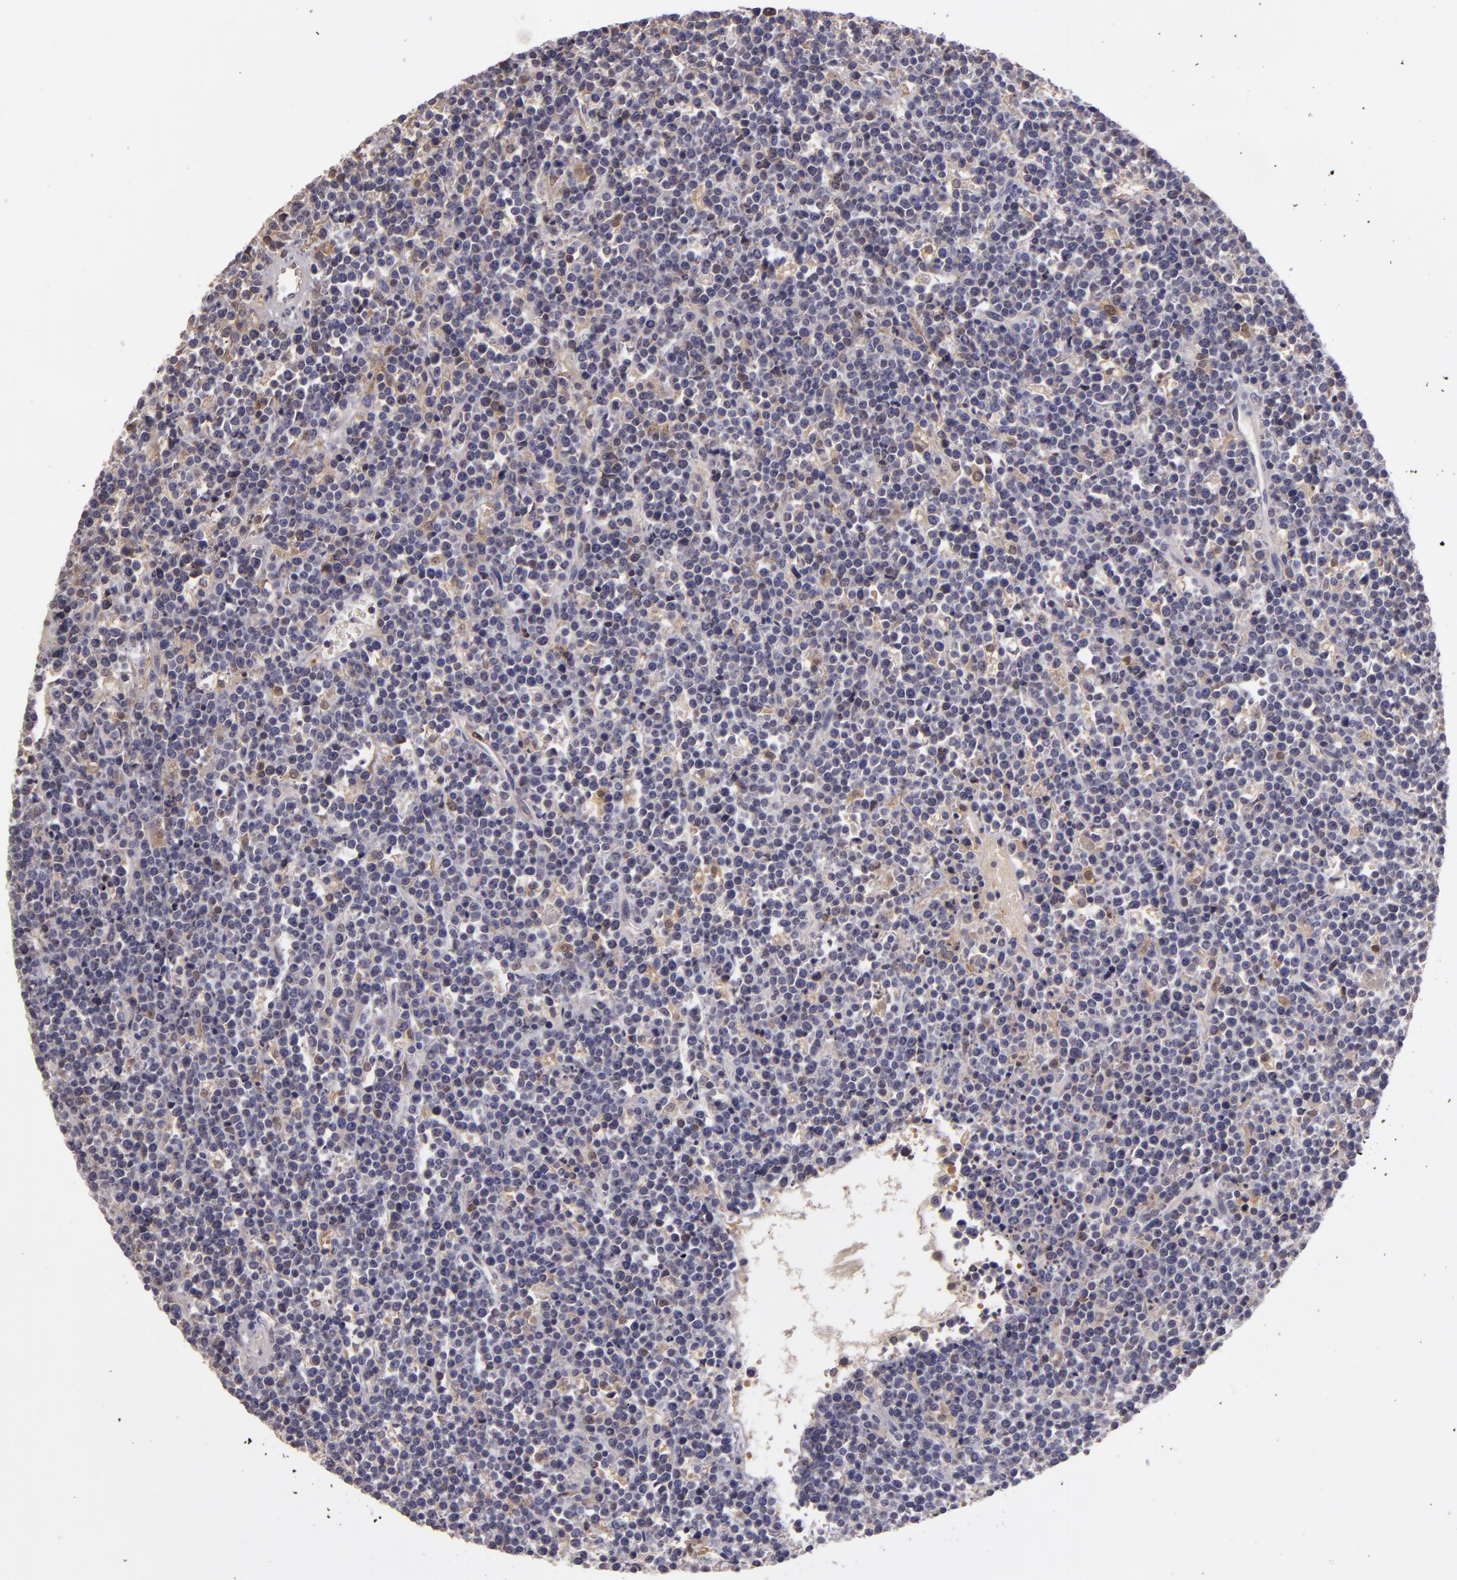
{"staining": {"intensity": "negative", "quantity": "none", "location": "none"}, "tissue": "lymphoma", "cell_type": "Tumor cells", "image_type": "cancer", "snomed": [{"axis": "morphology", "description": "Malignant lymphoma, non-Hodgkin's type, High grade"}, {"axis": "topography", "description": "Ovary"}], "caption": "Micrograph shows no significant protein positivity in tumor cells of high-grade malignant lymphoma, non-Hodgkin's type.", "gene": "FHIT", "patient": {"sex": "female", "age": 56}}